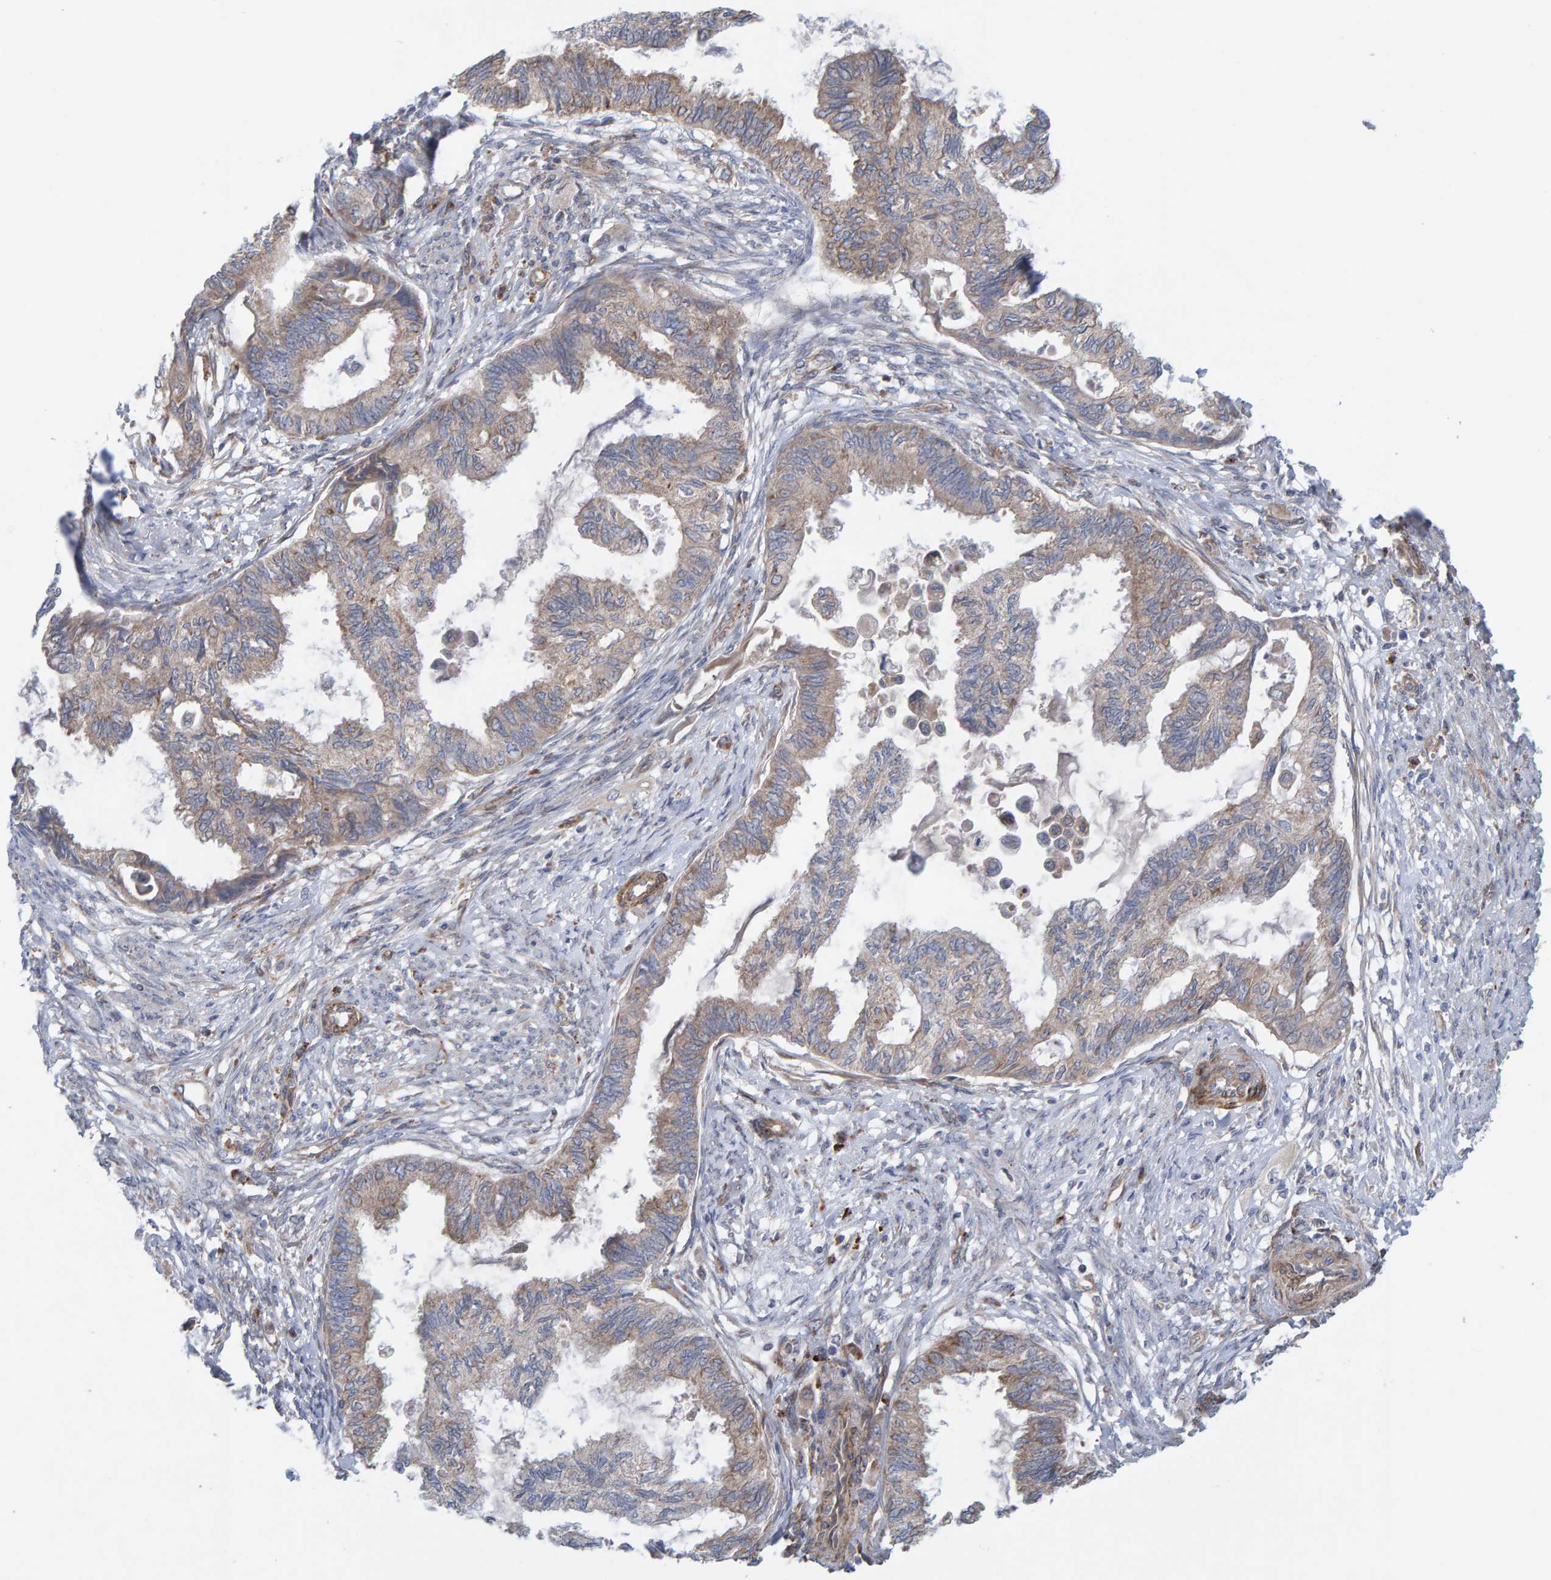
{"staining": {"intensity": "weak", "quantity": "25%-75%", "location": "cytoplasmic/membranous"}, "tissue": "cervical cancer", "cell_type": "Tumor cells", "image_type": "cancer", "snomed": [{"axis": "morphology", "description": "Normal tissue, NOS"}, {"axis": "morphology", "description": "Adenocarcinoma, NOS"}, {"axis": "topography", "description": "Cervix"}, {"axis": "topography", "description": "Endometrium"}], "caption": "A histopathology image of human cervical cancer (adenocarcinoma) stained for a protein displays weak cytoplasmic/membranous brown staining in tumor cells.", "gene": "CDK5RAP3", "patient": {"sex": "female", "age": 86}}